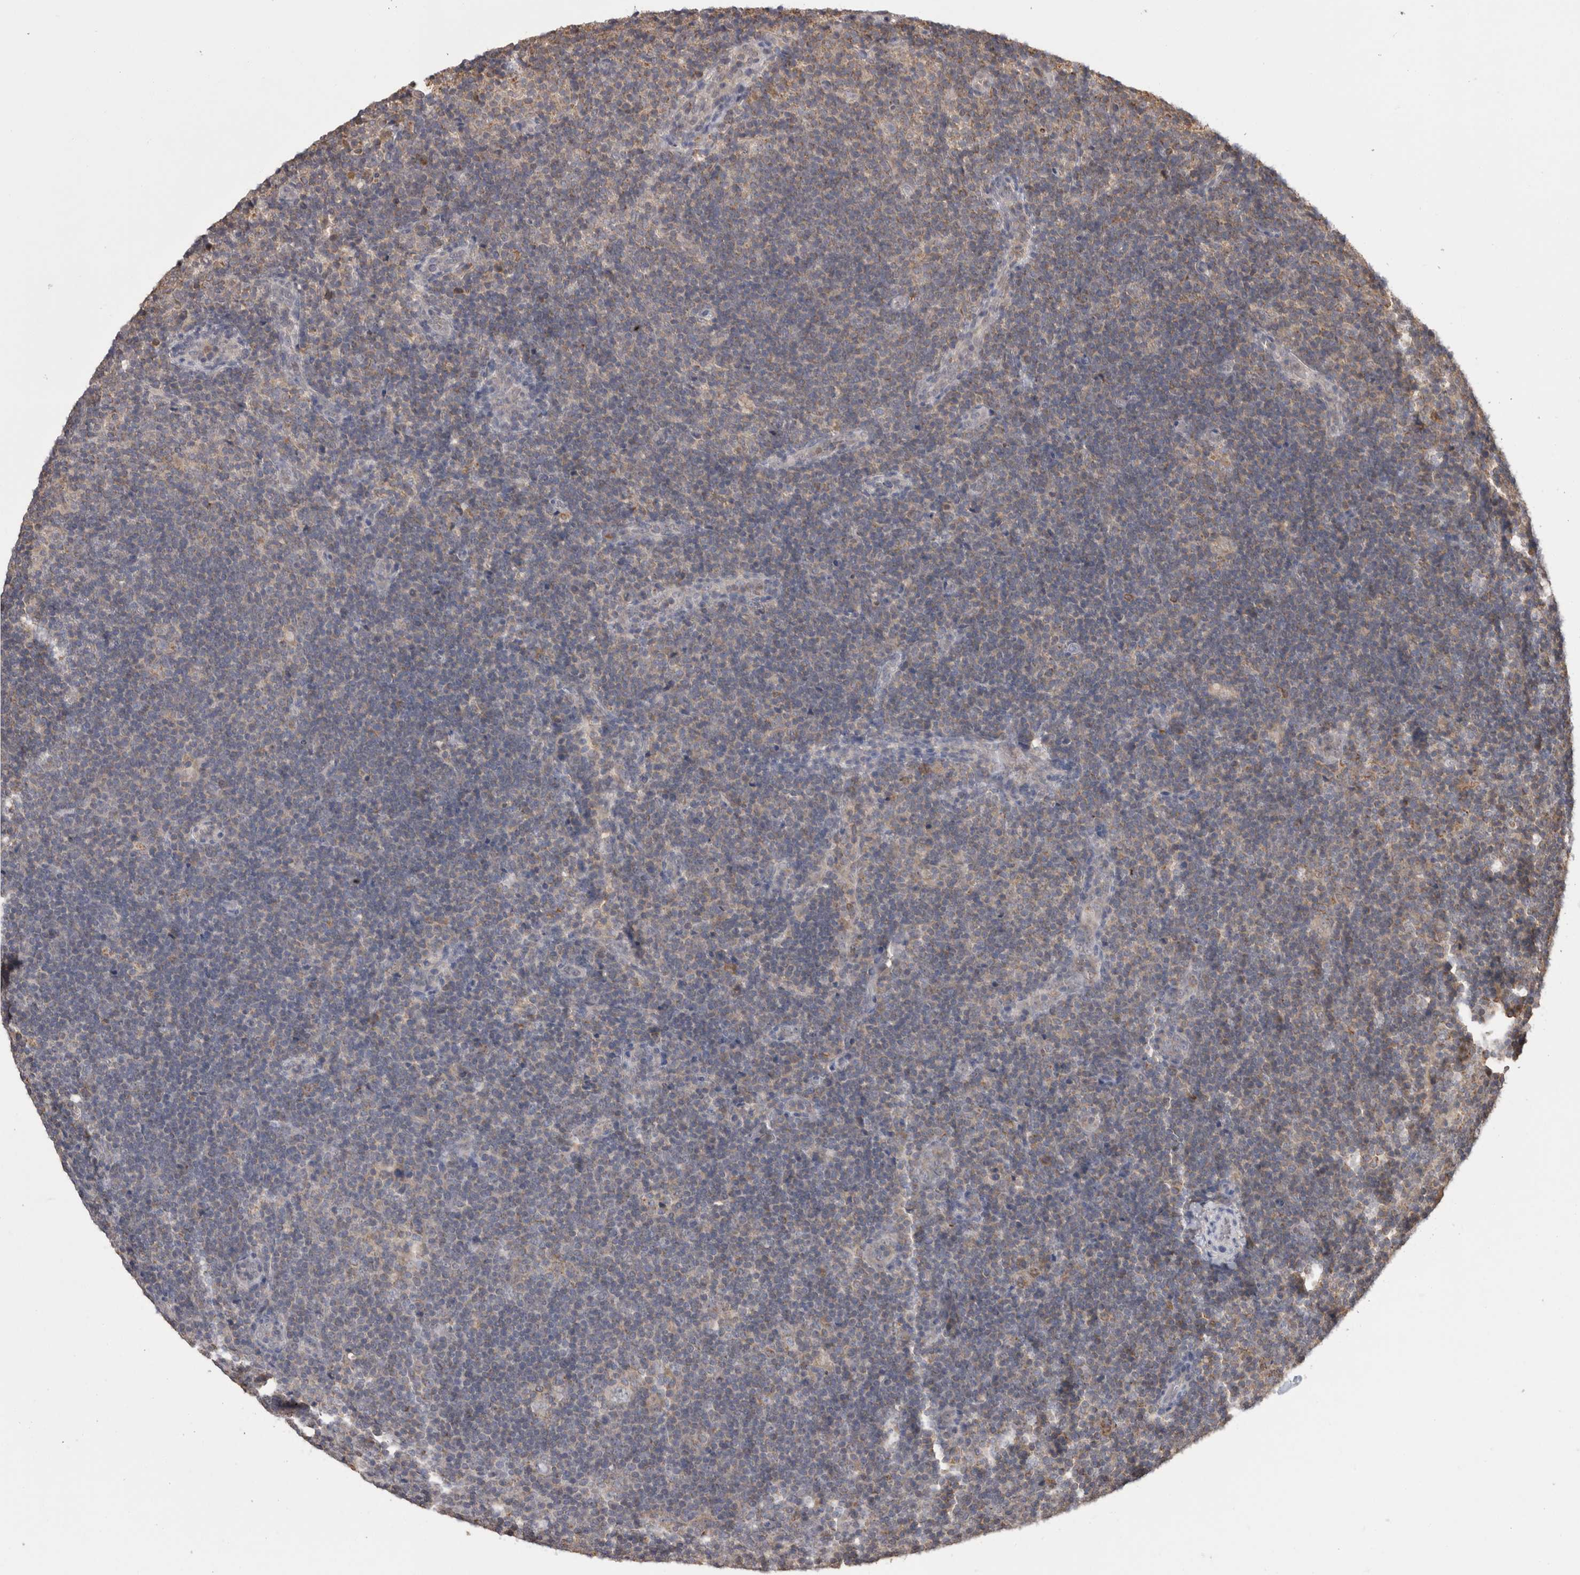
{"staining": {"intensity": "negative", "quantity": "none", "location": "none"}, "tissue": "lymphoma", "cell_type": "Tumor cells", "image_type": "cancer", "snomed": [{"axis": "morphology", "description": "Hodgkin's disease, NOS"}, {"axis": "topography", "description": "Lymph node"}], "caption": "Micrograph shows no protein positivity in tumor cells of Hodgkin's disease tissue. Nuclei are stained in blue.", "gene": "PREP", "patient": {"sex": "female", "age": 57}}